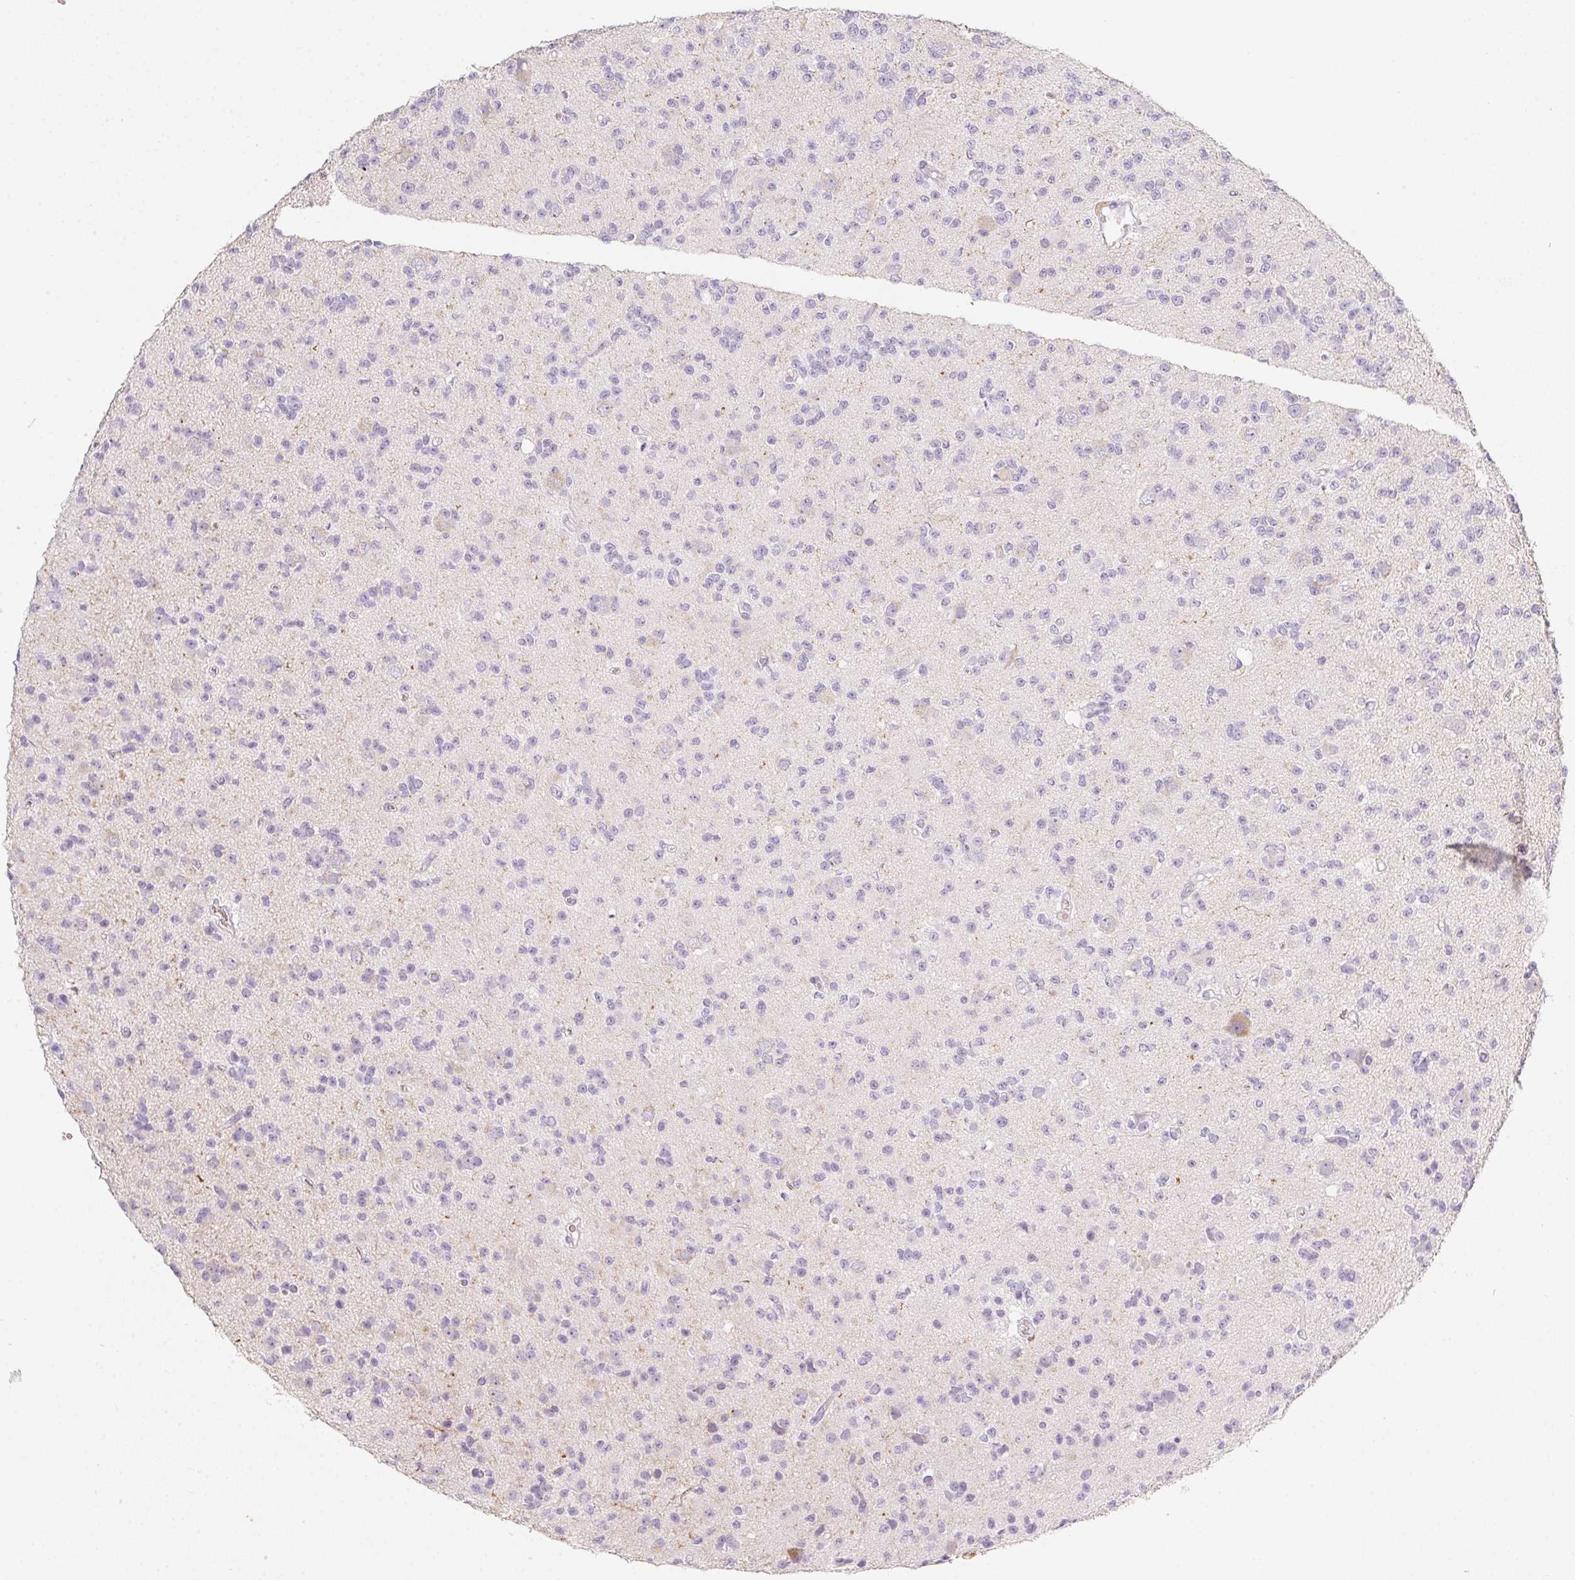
{"staining": {"intensity": "negative", "quantity": "none", "location": "none"}, "tissue": "glioma", "cell_type": "Tumor cells", "image_type": "cancer", "snomed": [{"axis": "morphology", "description": "Glioma, malignant, High grade"}, {"axis": "topography", "description": "Brain"}], "caption": "The histopathology image reveals no staining of tumor cells in glioma.", "gene": "DCD", "patient": {"sex": "male", "age": 36}}